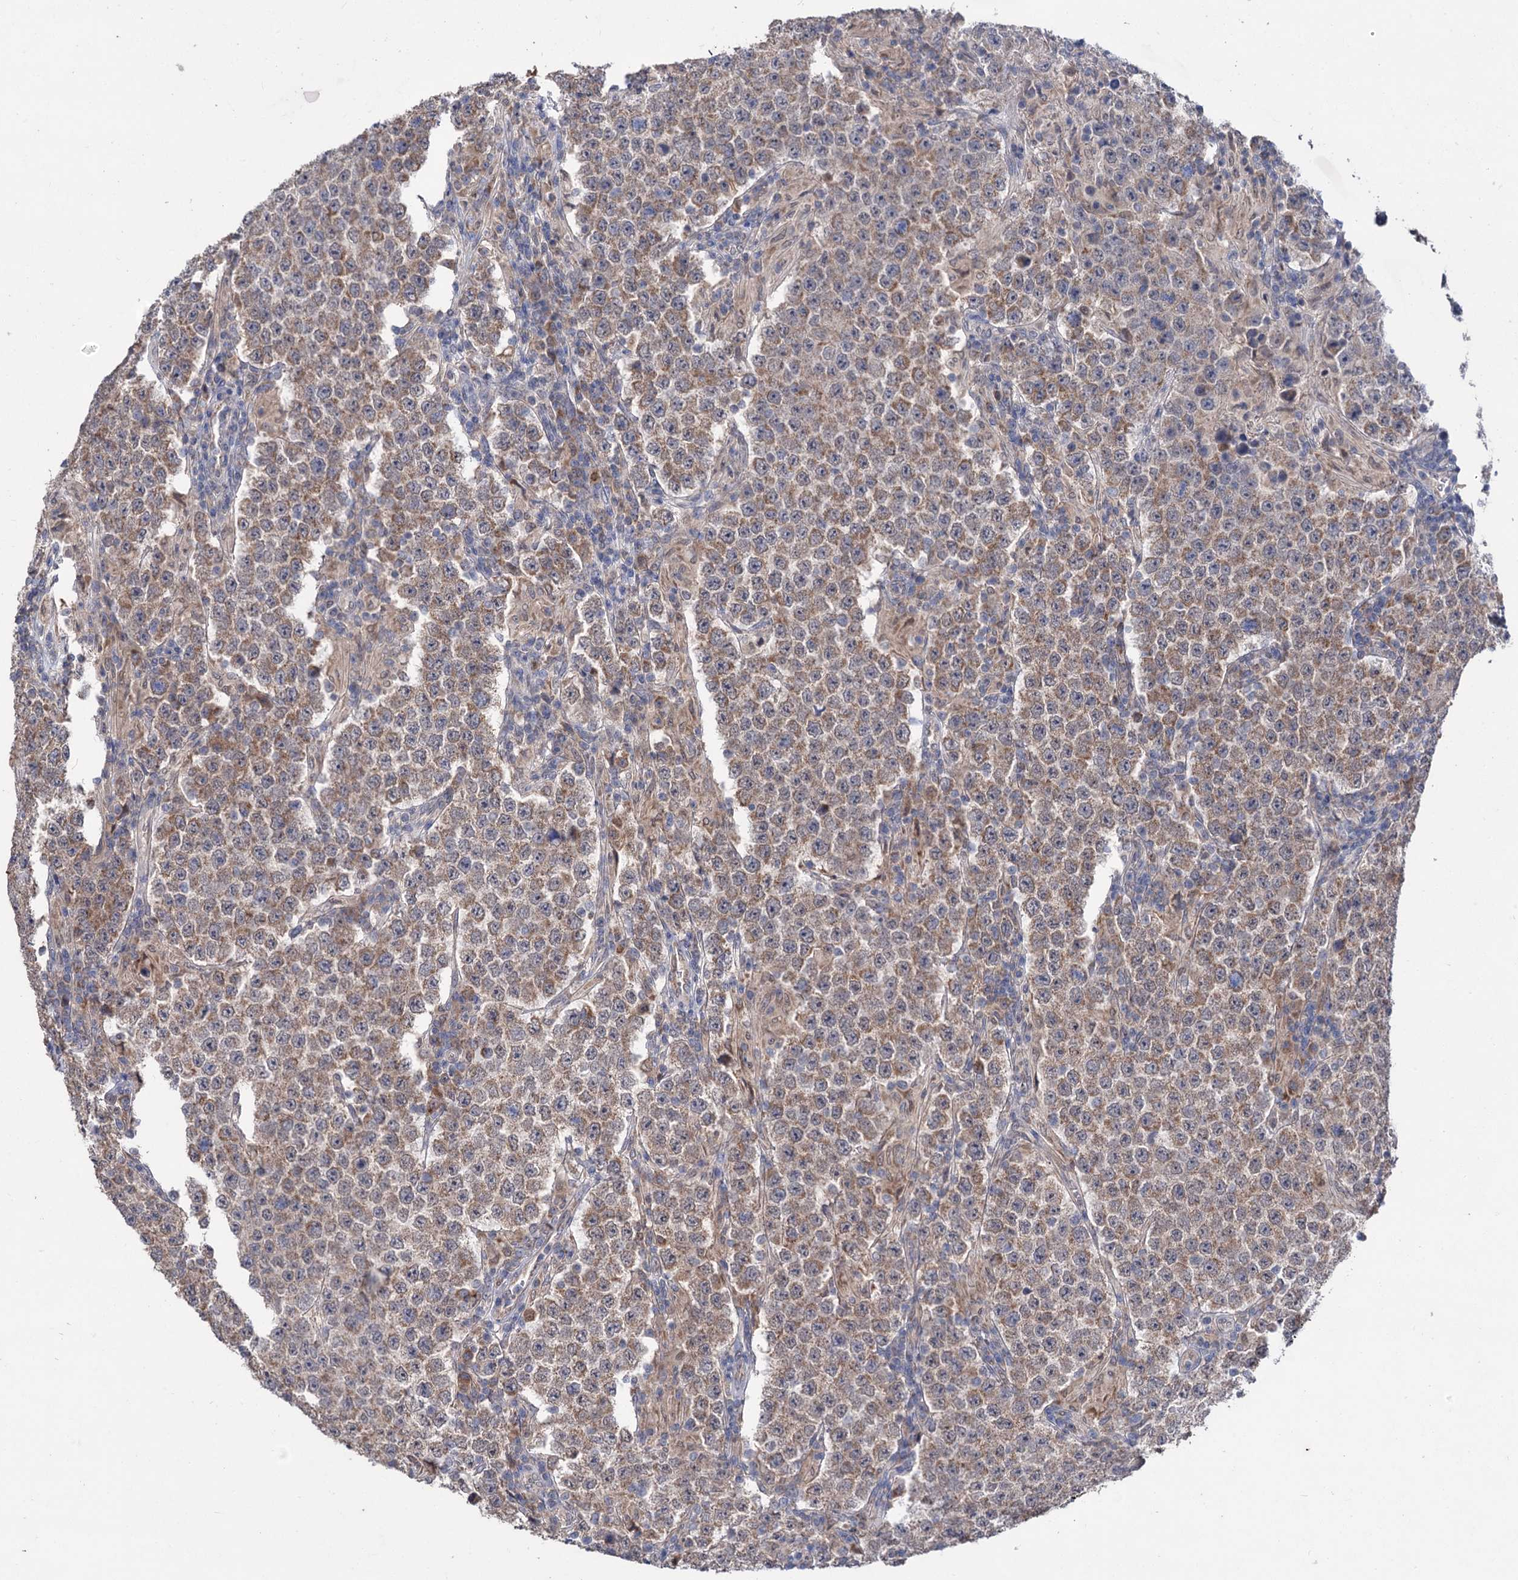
{"staining": {"intensity": "moderate", "quantity": ">75%", "location": "cytoplasmic/membranous"}, "tissue": "testis cancer", "cell_type": "Tumor cells", "image_type": "cancer", "snomed": [{"axis": "morphology", "description": "Normal tissue, NOS"}, {"axis": "morphology", "description": "Urothelial carcinoma, High grade"}, {"axis": "morphology", "description": "Seminoma, NOS"}, {"axis": "morphology", "description": "Carcinoma, Embryonal, NOS"}, {"axis": "topography", "description": "Urinary bladder"}, {"axis": "topography", "description": "Testis"}], "caption": "Immunohistochemical staining of human testis cancer demonstrates medium levels of moderate cytoplasmic/membranous protein expression in approximately >75% of tumor cells.", "gene": "CLPB", "patient": {"sex": "male", "age": 41}}